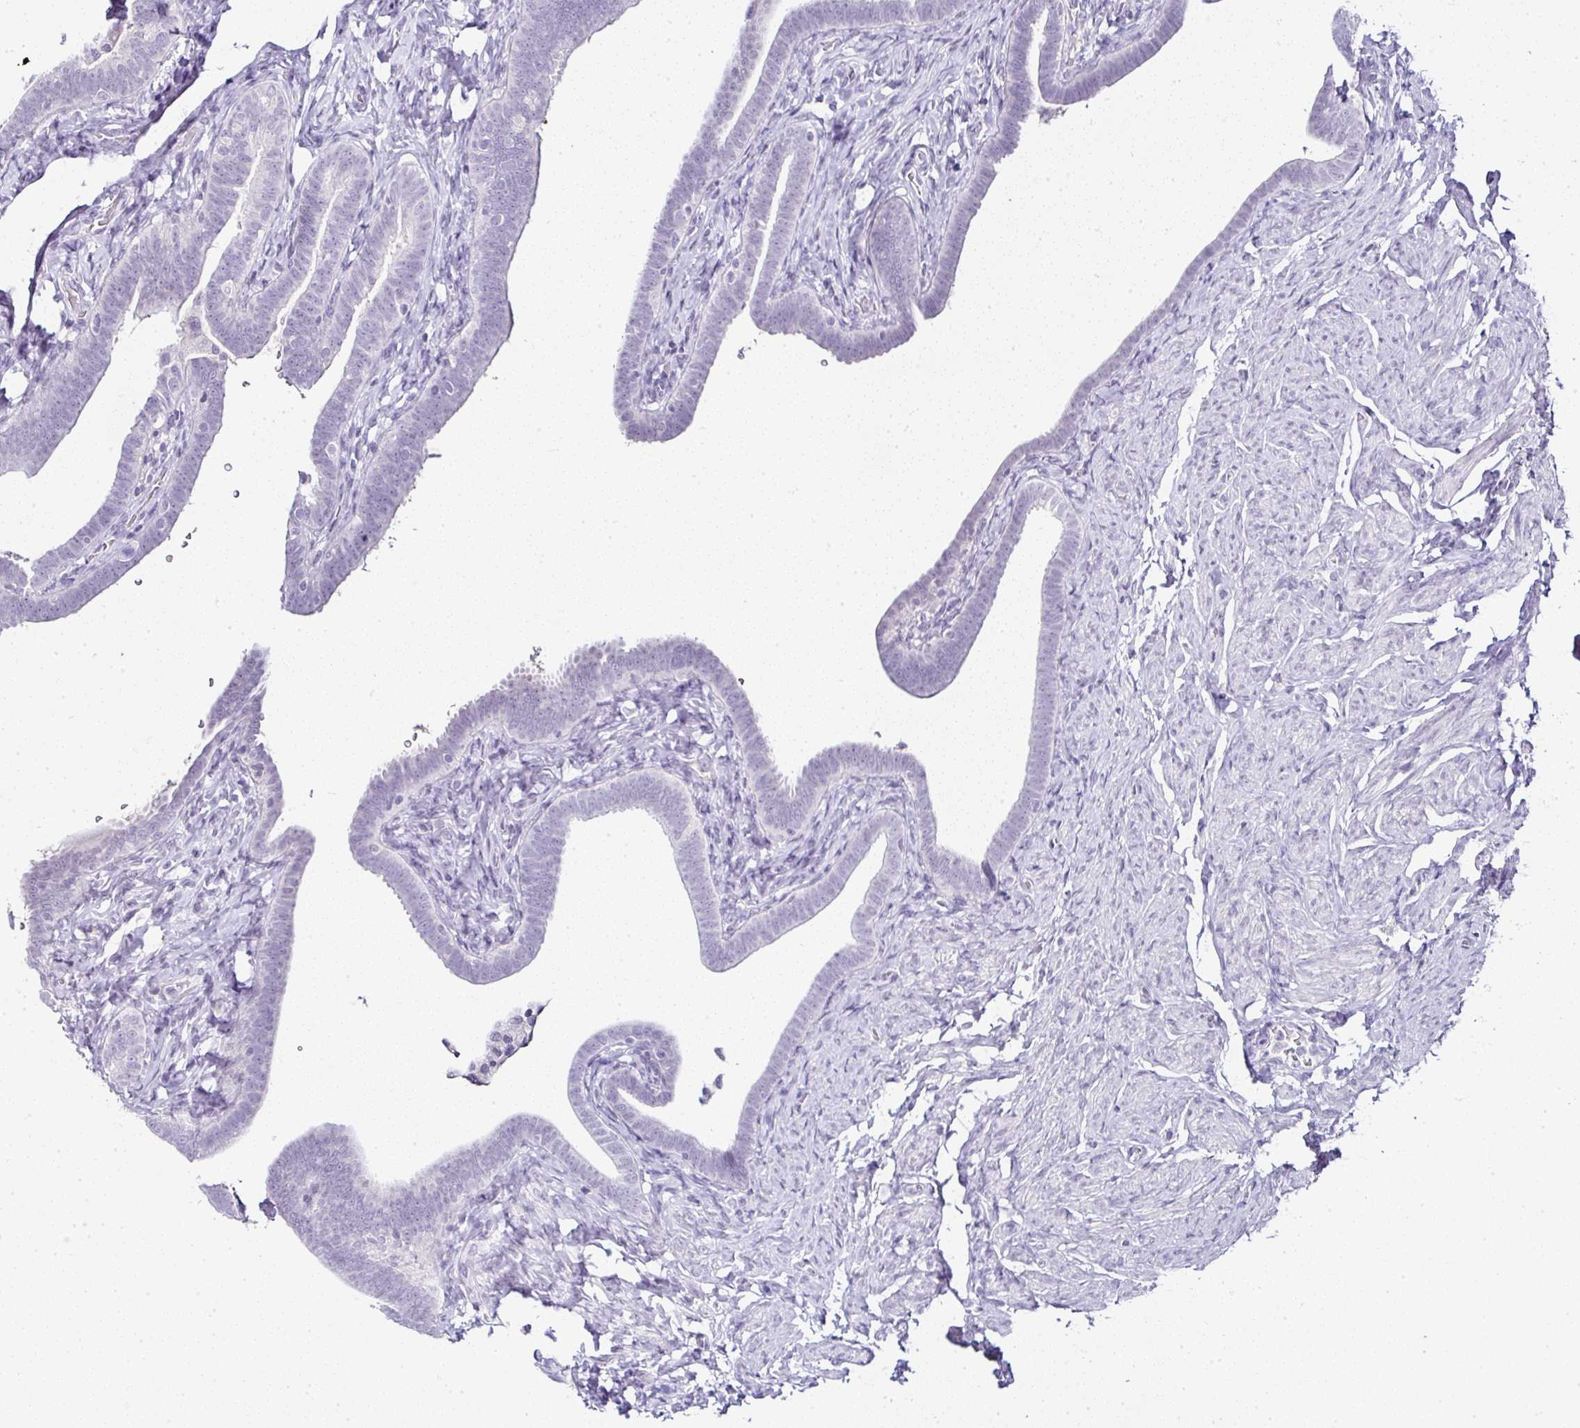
{"staining": {"intensity": "negative", "quantity": "none", "location": "none"}, "tissue": "fallopian tube", "cell_type": "Glandular cells", "image_type": "normal", "snomed": [{"axis": "morphology", "description": "Normal tissue, NOS"}, {"axis": "topography", "description": "Fallopian tube"}], "caption": "Protein analysis of benign fallopian tube exhibits no significant staining in glandular cells.", "gene": "SERPINB3", "patient": {"sex": "female", "age": 69}}